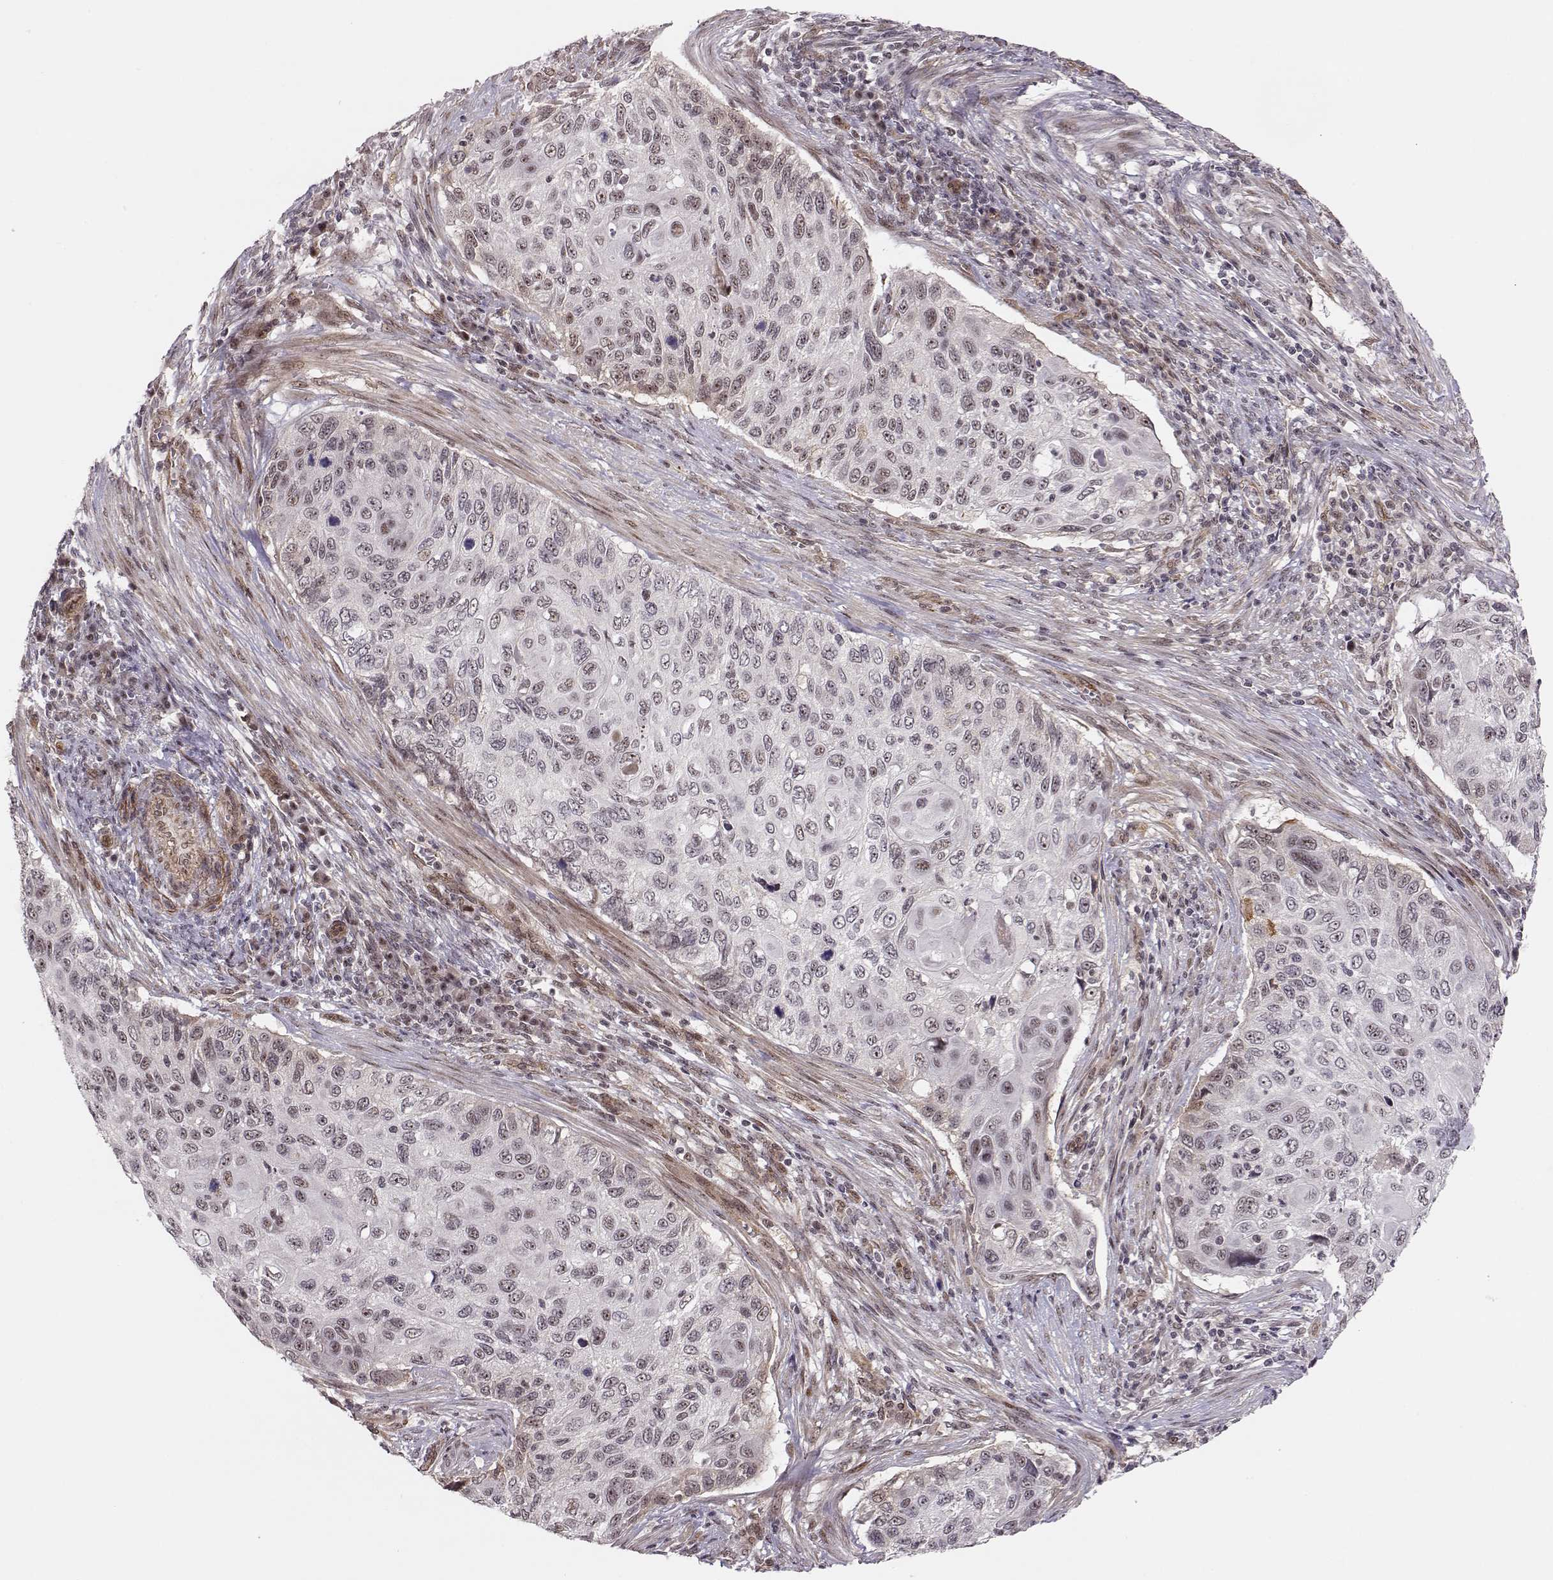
{"staining": {"intensity": "weak", "quantity": "25%-75%", "location": "nuclear"}, "tissue": "cervical cancer", "cell_type": "Tumor cells", "image_type": "cancer", "snomed": [{"axis": "morphology", "description": "Squamous cell carcinoma, NOS"}, {"axis": "topography", "description": "Cervix"}], "caption": "This is an image of IHC staining of cervical cancer (squamous cell carcinoma), which shows weak positivity in the nuclear of tumor cells.", "gene": "CIR1", "patient": {"sex": "female", "age": 70}}